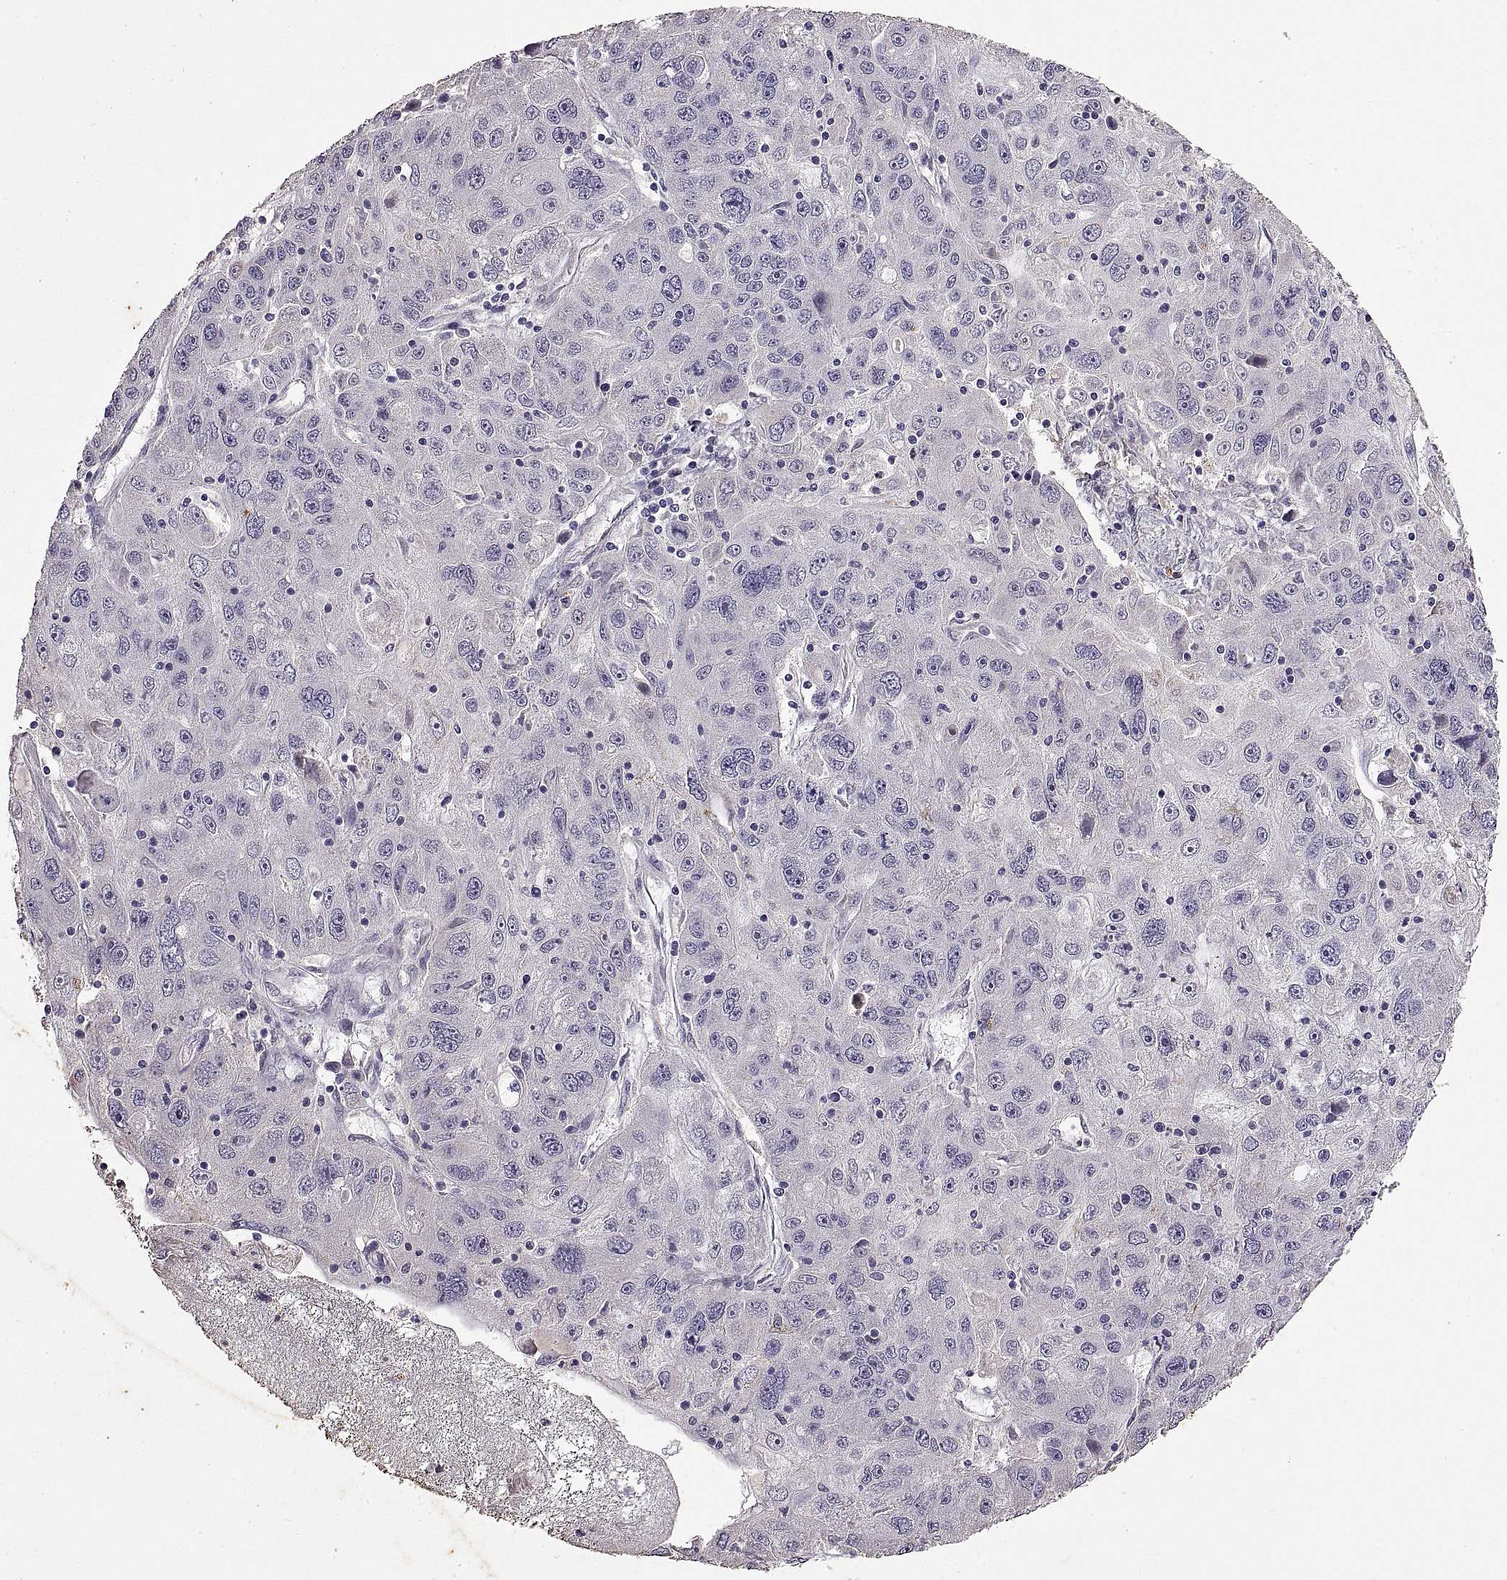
{"staining": {"intensity": "negative", "quantity": "none", "location": "none"}, "tissue": "stomach cancer", "cell_type": "Tumor cells", "image_type": "cancer", "snomed": [{"axis": "morphology", "description": "Adenocarcinoma, NOS"}, {"axis": "topography", "description": "Stomach"}], "caption": "The immunohistochemistry histopathology image has no significant positivity in tumor cells of stomach cancer (adenocarcinoma) tissue. (DAB (3,3'-diaminobenzidine) immunohistochemistry (IHC) visualized using brightfield microscopy, high magnification).", "gene": "DEFB136", "patient": {"sex": "male", "age": 56}}